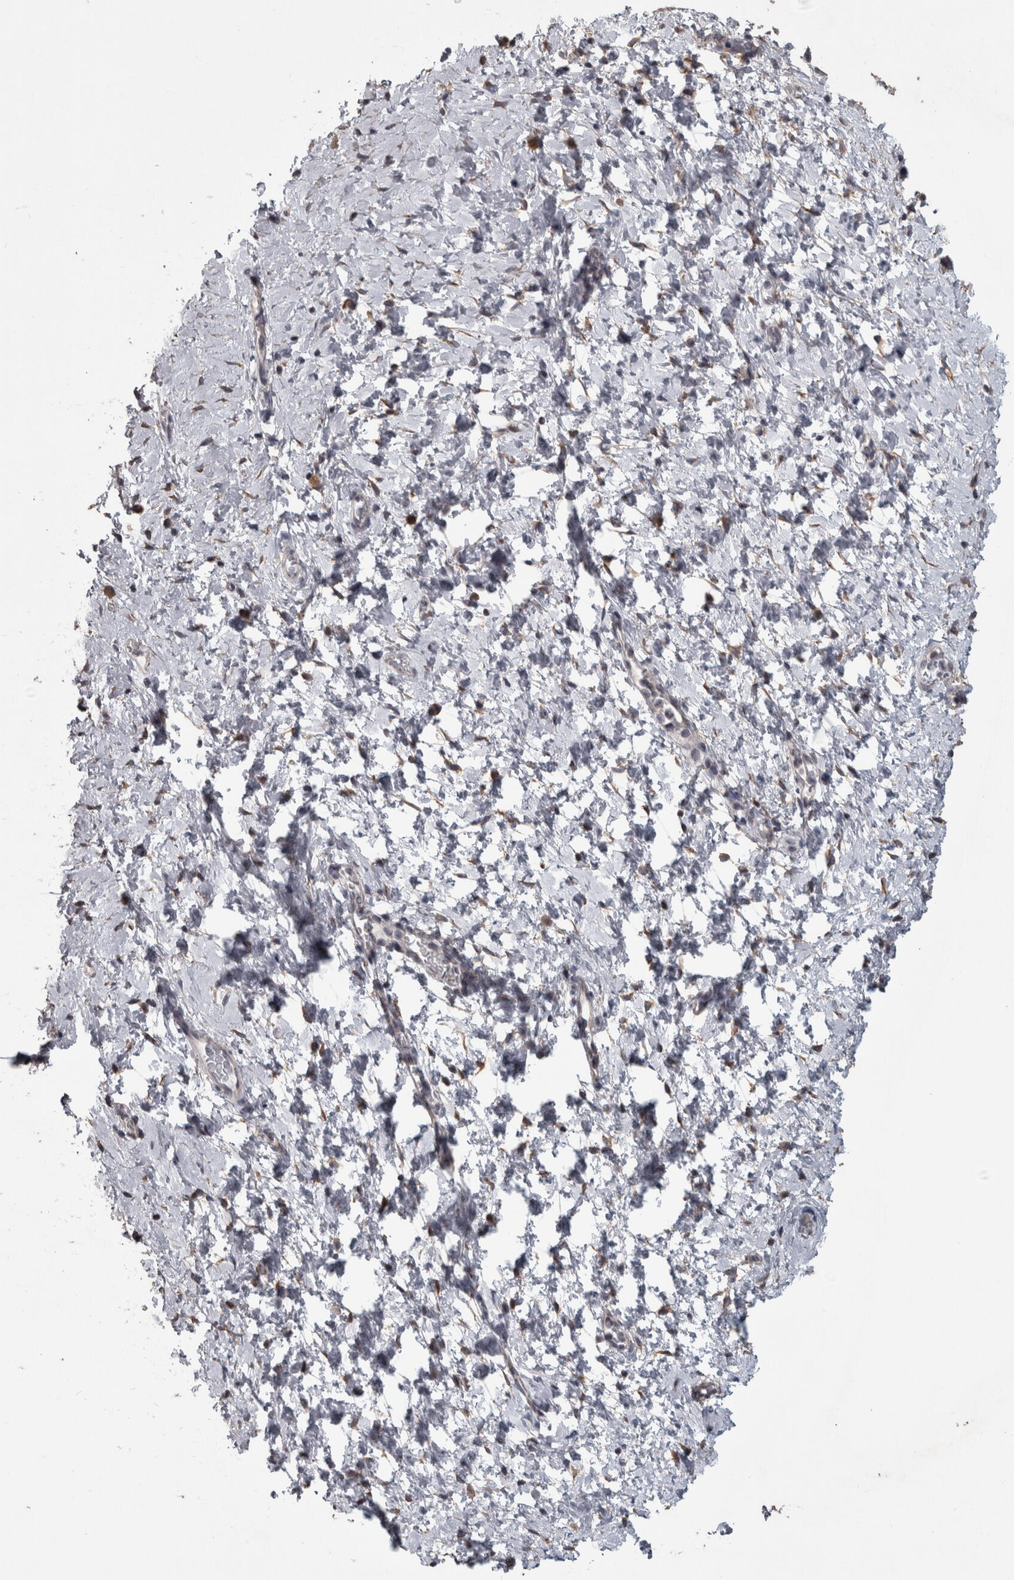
{"staining": {"intensity": "negative", "quantity": "none", "location": "none"}, "tissue": "cervix", "cell_type": "Glandular cells", "image_type": "normal", "snomed": [{"axis": "morphology", "description": "Normal tissue, NOS"}, {"axis": "topography", "description": "Cervix"}], "caption": "Micrograph shows no protein expression in glandular cells of normal cervix.", "gene": "RAB29", "patient": {"sex": "female", "age": 72}}